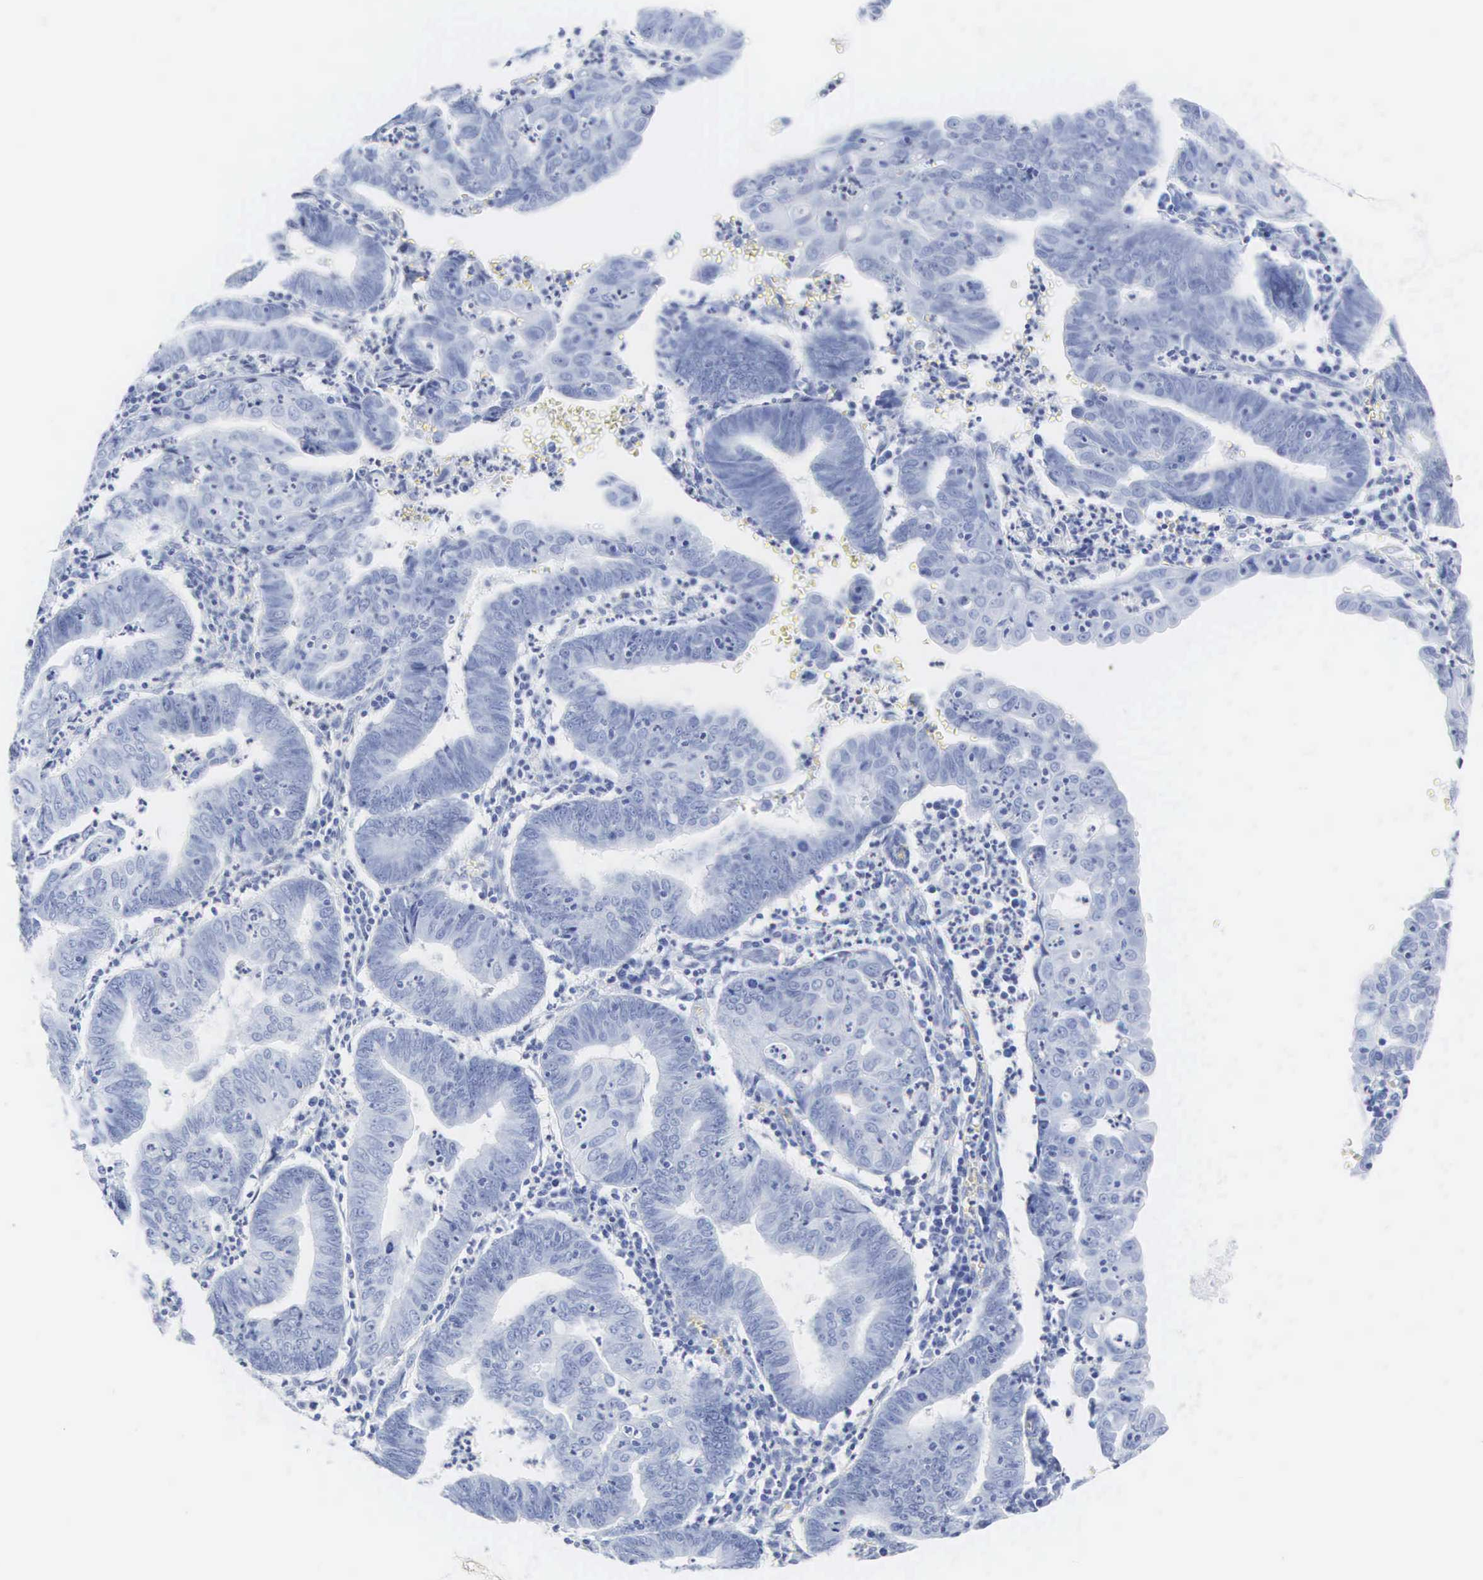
{"staining": {"intensity": "negative", "quantity": "none", "location": "none"}, "tissue": "endometrial cancer", "cell_type": "Tumor cells", "image_type": "cancer", "snomed": [{"axis": "morphology", "description": "Adenocarcinoma, NOS"}, {"axis": "topography", "description": "Endometrium"}], "caption": "This is an immunohistochemistry (IHC) photomicrograph of endometrial cancer (adenocarcinoma). There is no expression in tumor cells.", "gene": "INS", "patient": {"sex": "female", "age": 60}}